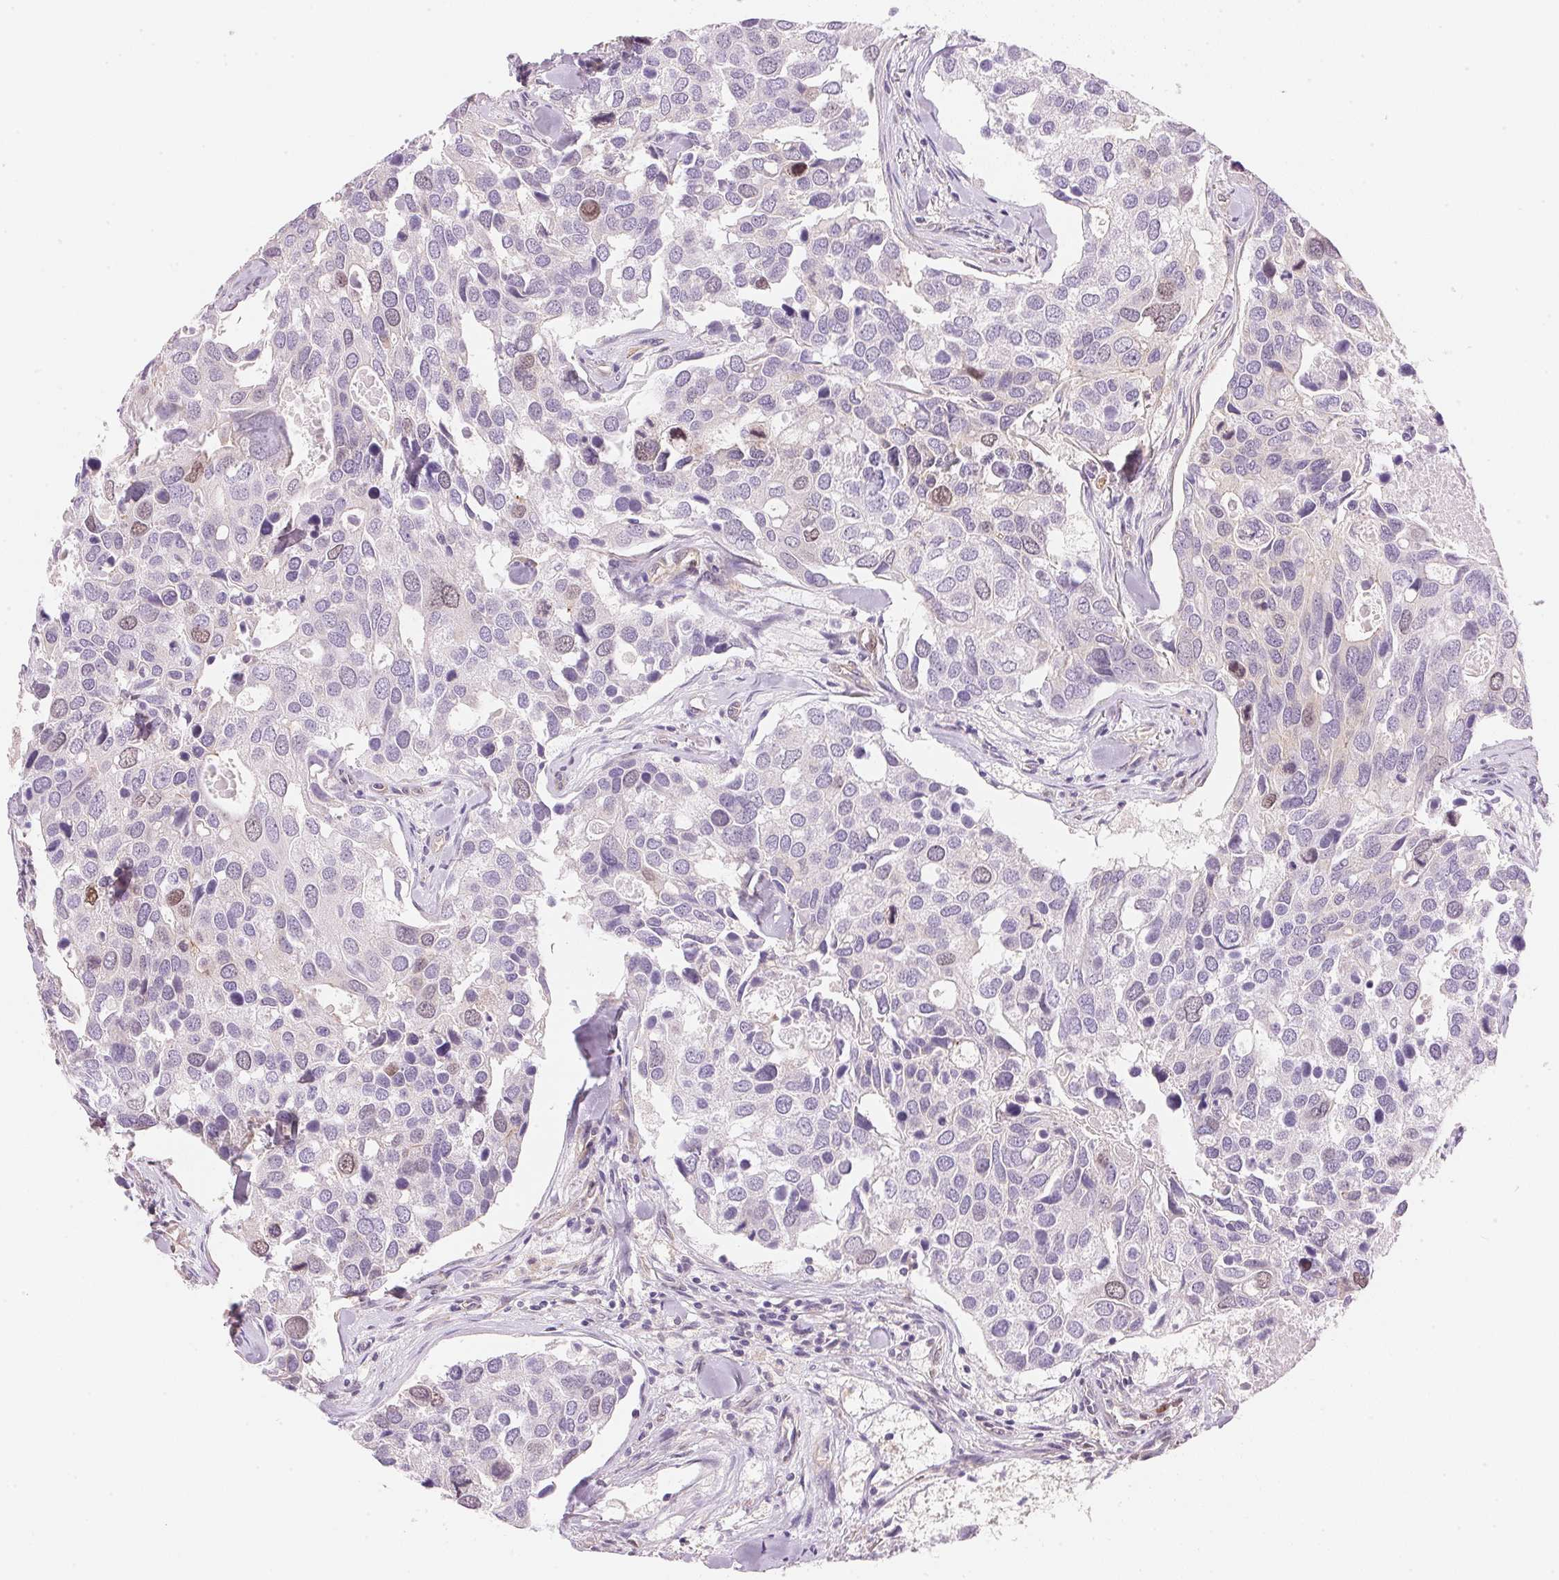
{"staining": {"intensity": "negative", "quantity": "none", "location": "none"}, "tissue": "breast cancer", "cell_type": "Tumor cells", "image_type": "cancer", "snomed": [{"axis": "morphology", "description": "Duct carcinoma"}, {"axis": "topography", "description": "Breast"}], "caption": "Tumor cells show no significant protein expression in breast intraductal carcinoma.", "gene": "SMTN", "patient": {"sex": "female", "age": 83}}